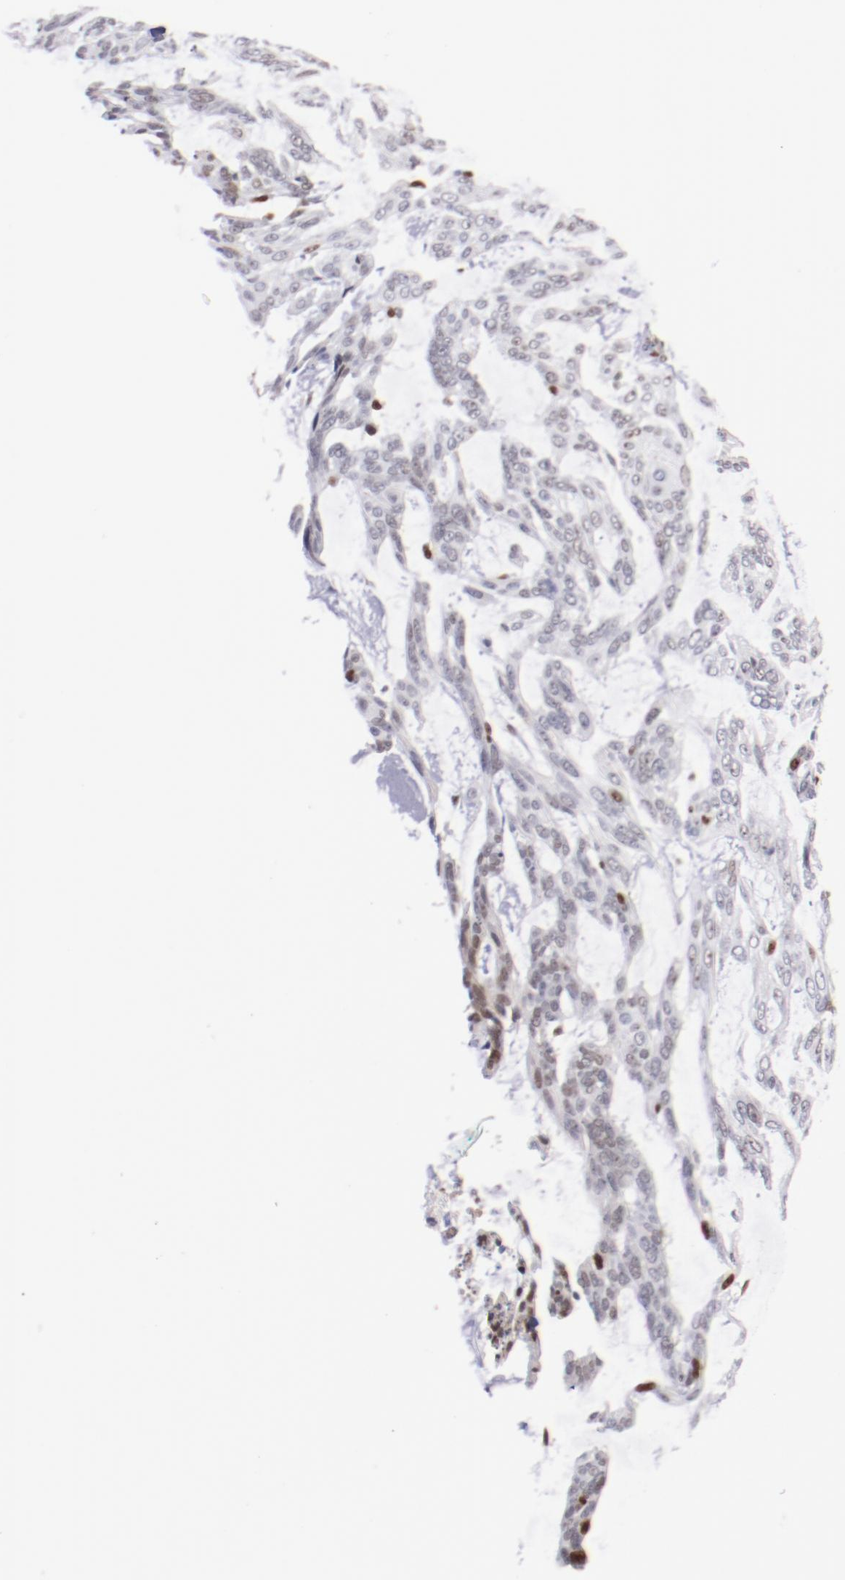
{"staining": {"intensity": "weak", "quantity": "<25%", "location": "nuclear"}, "tissue": "skin cancer", "cell_type": "Tumor cells", "image_type": "cancer", "snomed": [{"axis": "morphology", "description": "Normal tissue, NOS"}, {"axis": "morphology", "description": "Basal cell carcinoma"}, {"axis": "topography", "description": "Skin"}], "caption": "Protein analysis of skin cancer (basal cell carcinoma) reveals no significant staining in tumor cells.", "gene": "IFI16", "patient": {"sex": "female", "age": 71}}